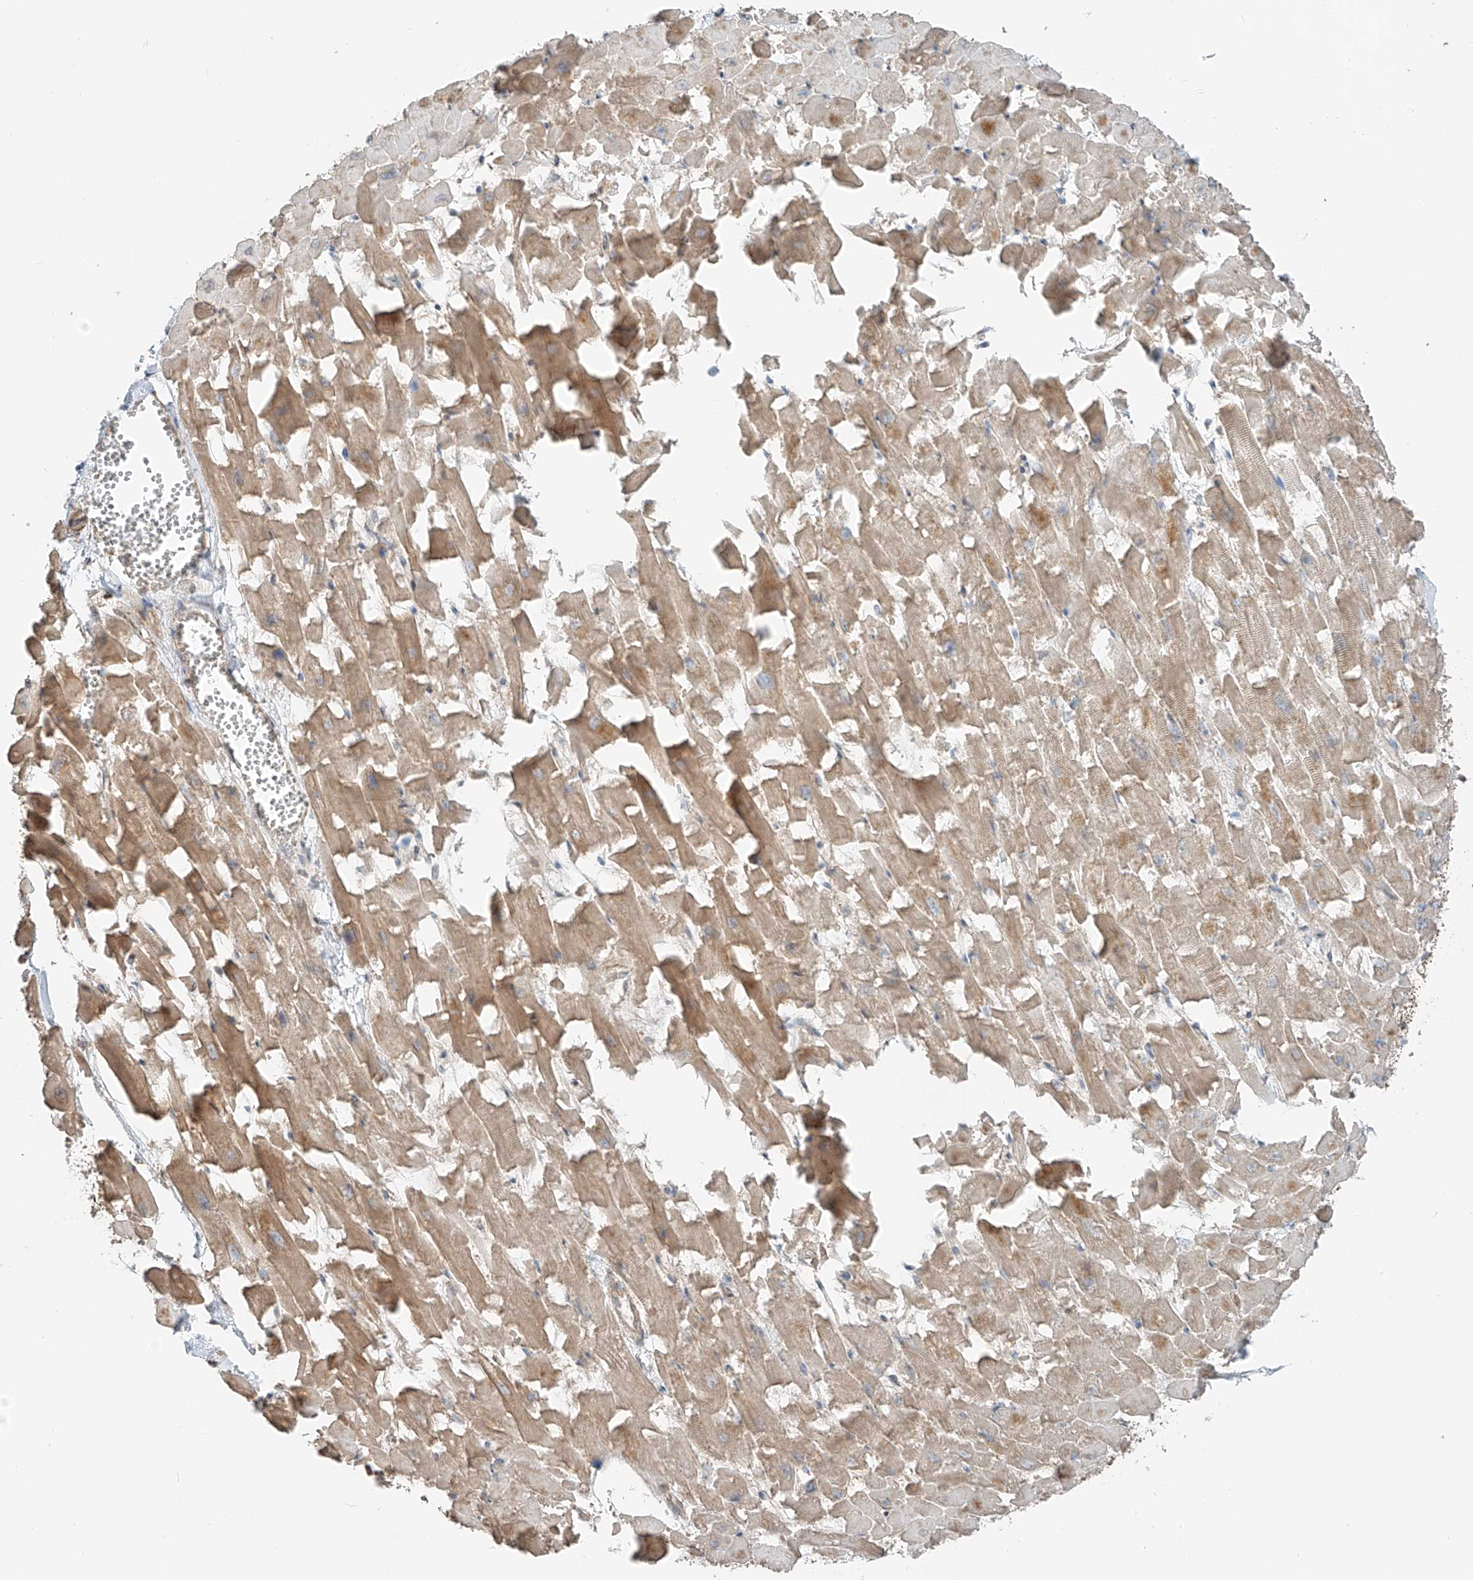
{"staining": {"intensity": "moderate", "quantity": ">75%", "location": "cytoplasmic/membranous"}, "tissue": "heart muscle", "cell_type": "Cardiomyocytes", "image_type": "normal", "snomed": [{"axis": "morphology", "description": "Normal tissue, NOS"}, {"axis": "topography", "description": "Heart"}], "caption": "Cardiomyocytes show moderate cytoplasmic/membranous expression in approximately >75% of cells in normal heart muscle.", "gene": "CEP162", "patient": {"sex": "female", "age": 64}}